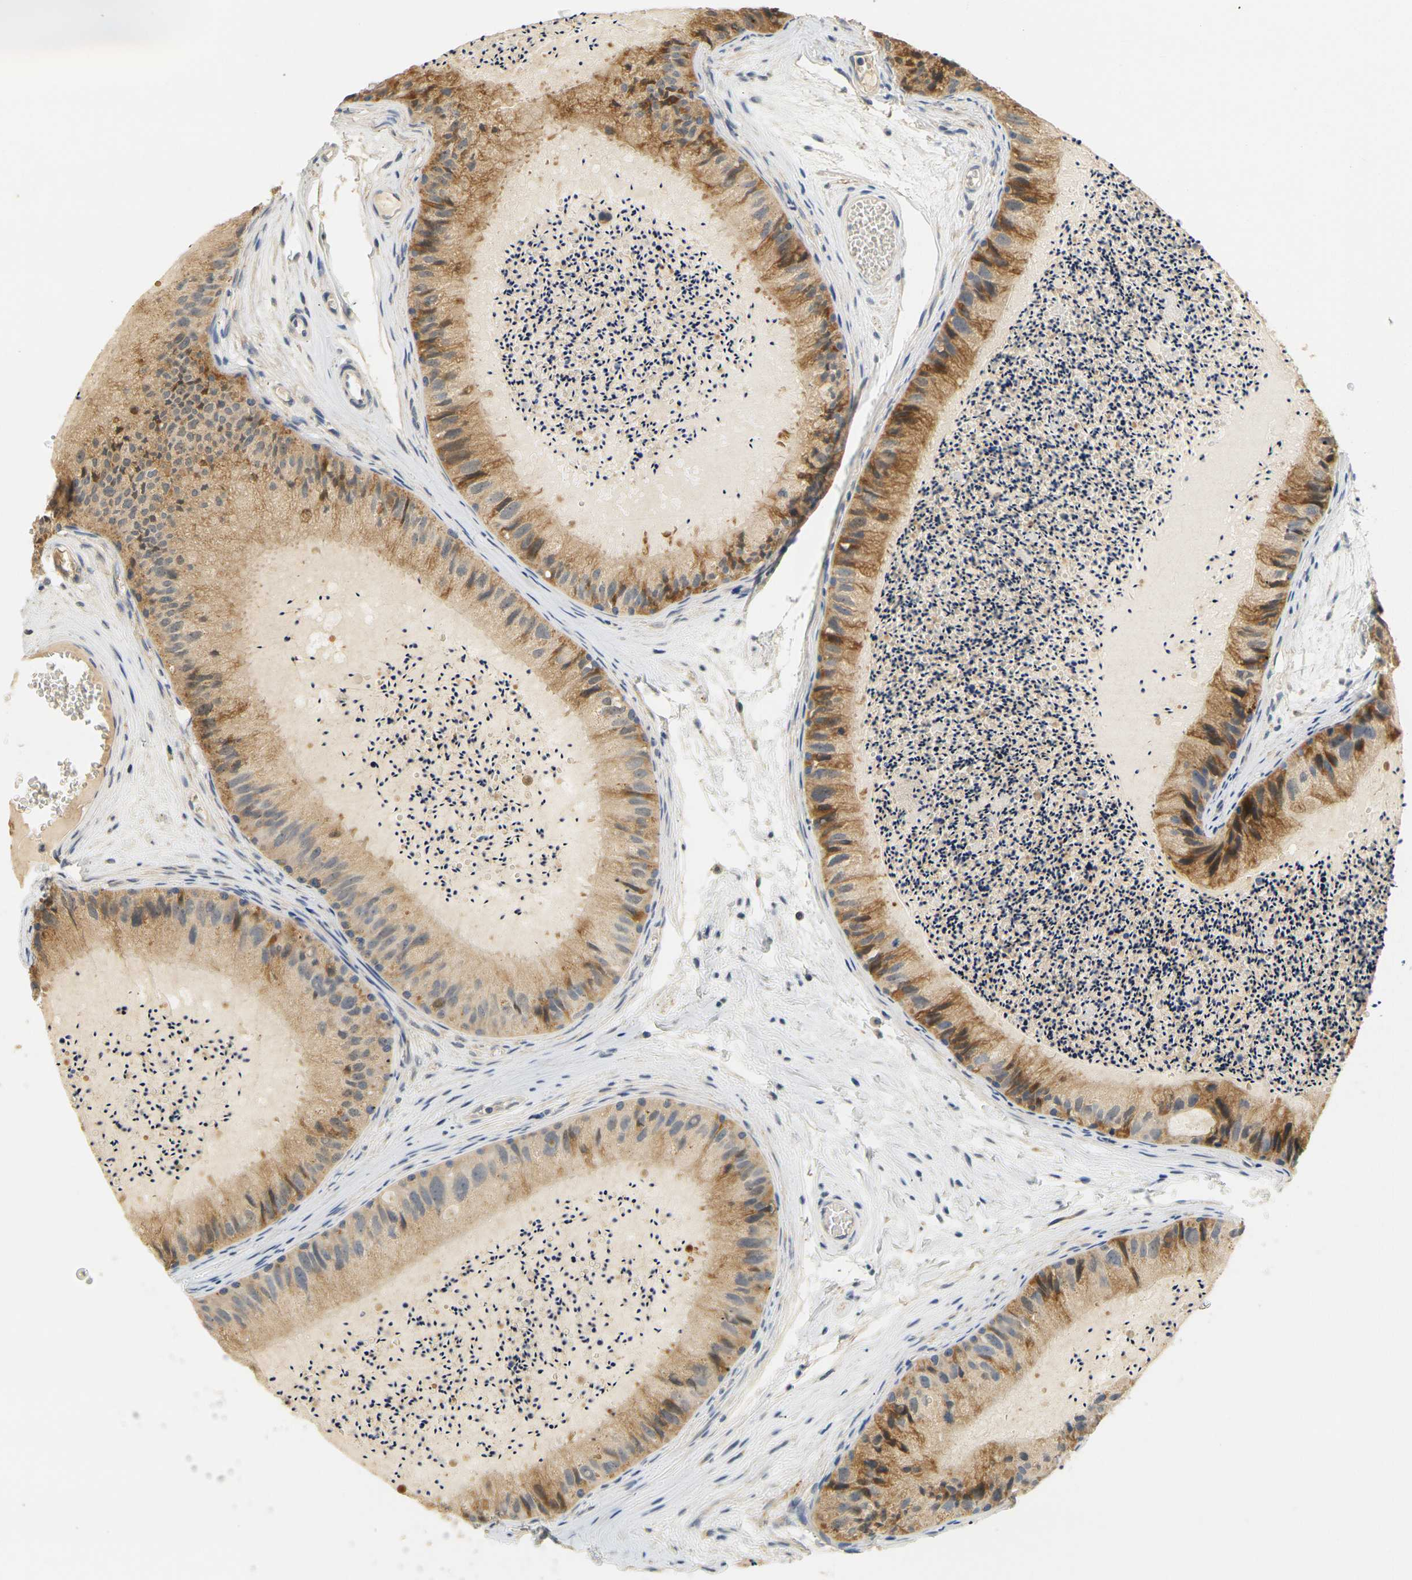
{"staining": {"intensity": "moderate", "quantity": ">75%", "location": "cytoplasmic/membranous"}, "tissue": "epididymis", "cell_type": "Glandular cells", "image_type": "normal", "snomed": [{"axis": "morphology", "description": "Normal tissue, NOS"}, {"axis": "topography", "description": "Epididymis"}], "caption": "This photomicrograph reveals IHC staining of benign epididymis, with medium moderate cytoplasmic/membranous positivity in approximately >75% of glandular cells.", "gene": "GDAP1", "patient": {"sex": "male", "age": 31}}